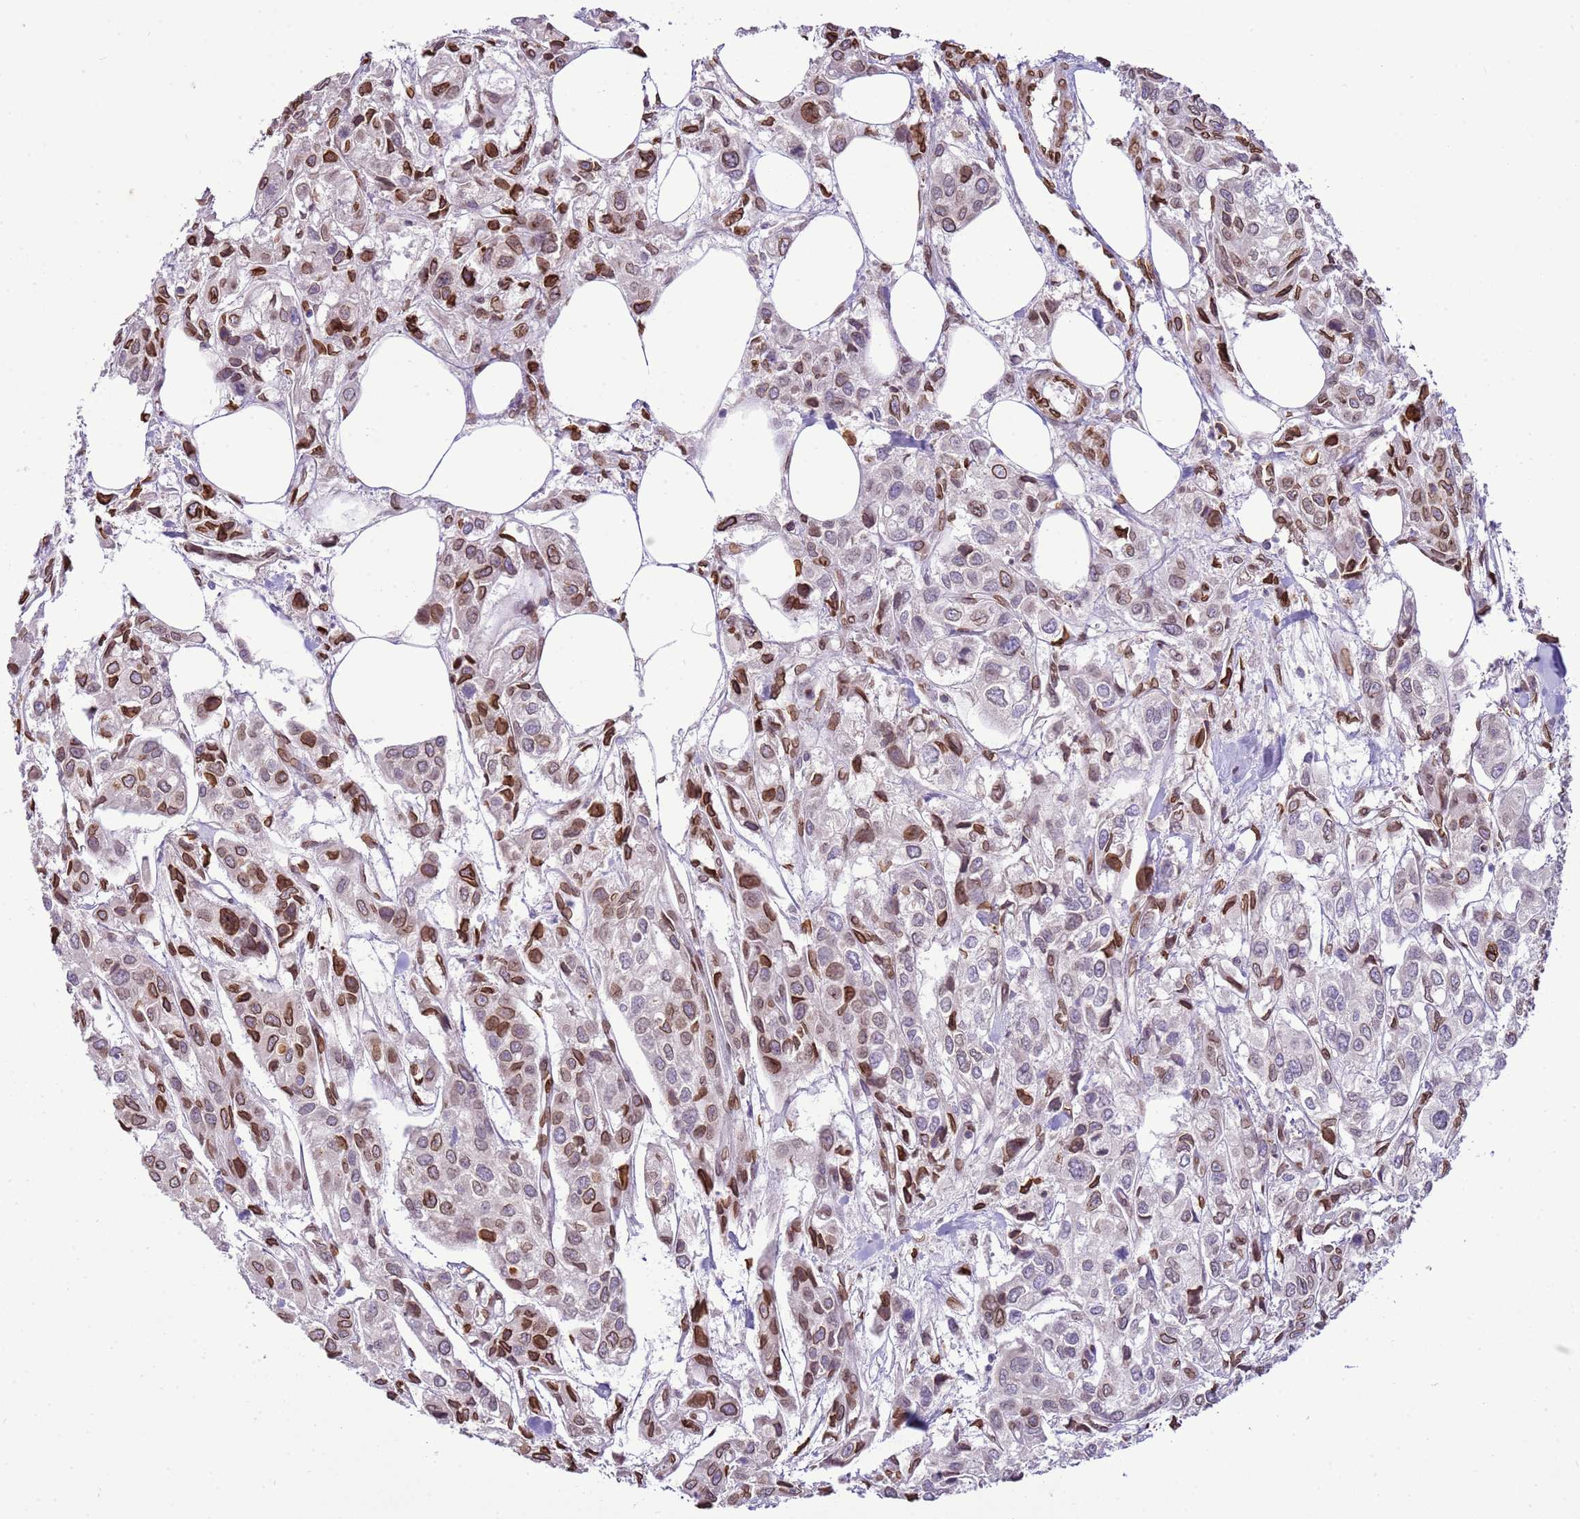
{"staining": {"intensity": "moderate", "quantity": "25%-75%", "location": "cytoplasmic/membranous,nuclear"}, "tissue": "urothelial cancer", "cell_type": "Tumor cells", "image_type": "cancer", "snomed": [{"axis": "morphology", "description": "Urothelial carcinoma, High grade"}, {"axis": "topography", "description": "Urinary bladder"}], "caption": "Urothelial carcinoma (high-grade) was stained to show a protein in brown. There is medium levels of moderate cytoplasmic/membranous and nuclear expression in approximately 25%-75% of tumor cells. The staining is performed using DAB brown chromogen to label protein expression. The nuclei are counter-stained blue using hematoxylin.", "gene": "TMEM47", "patient": {"sex": "male", "age": 67}}